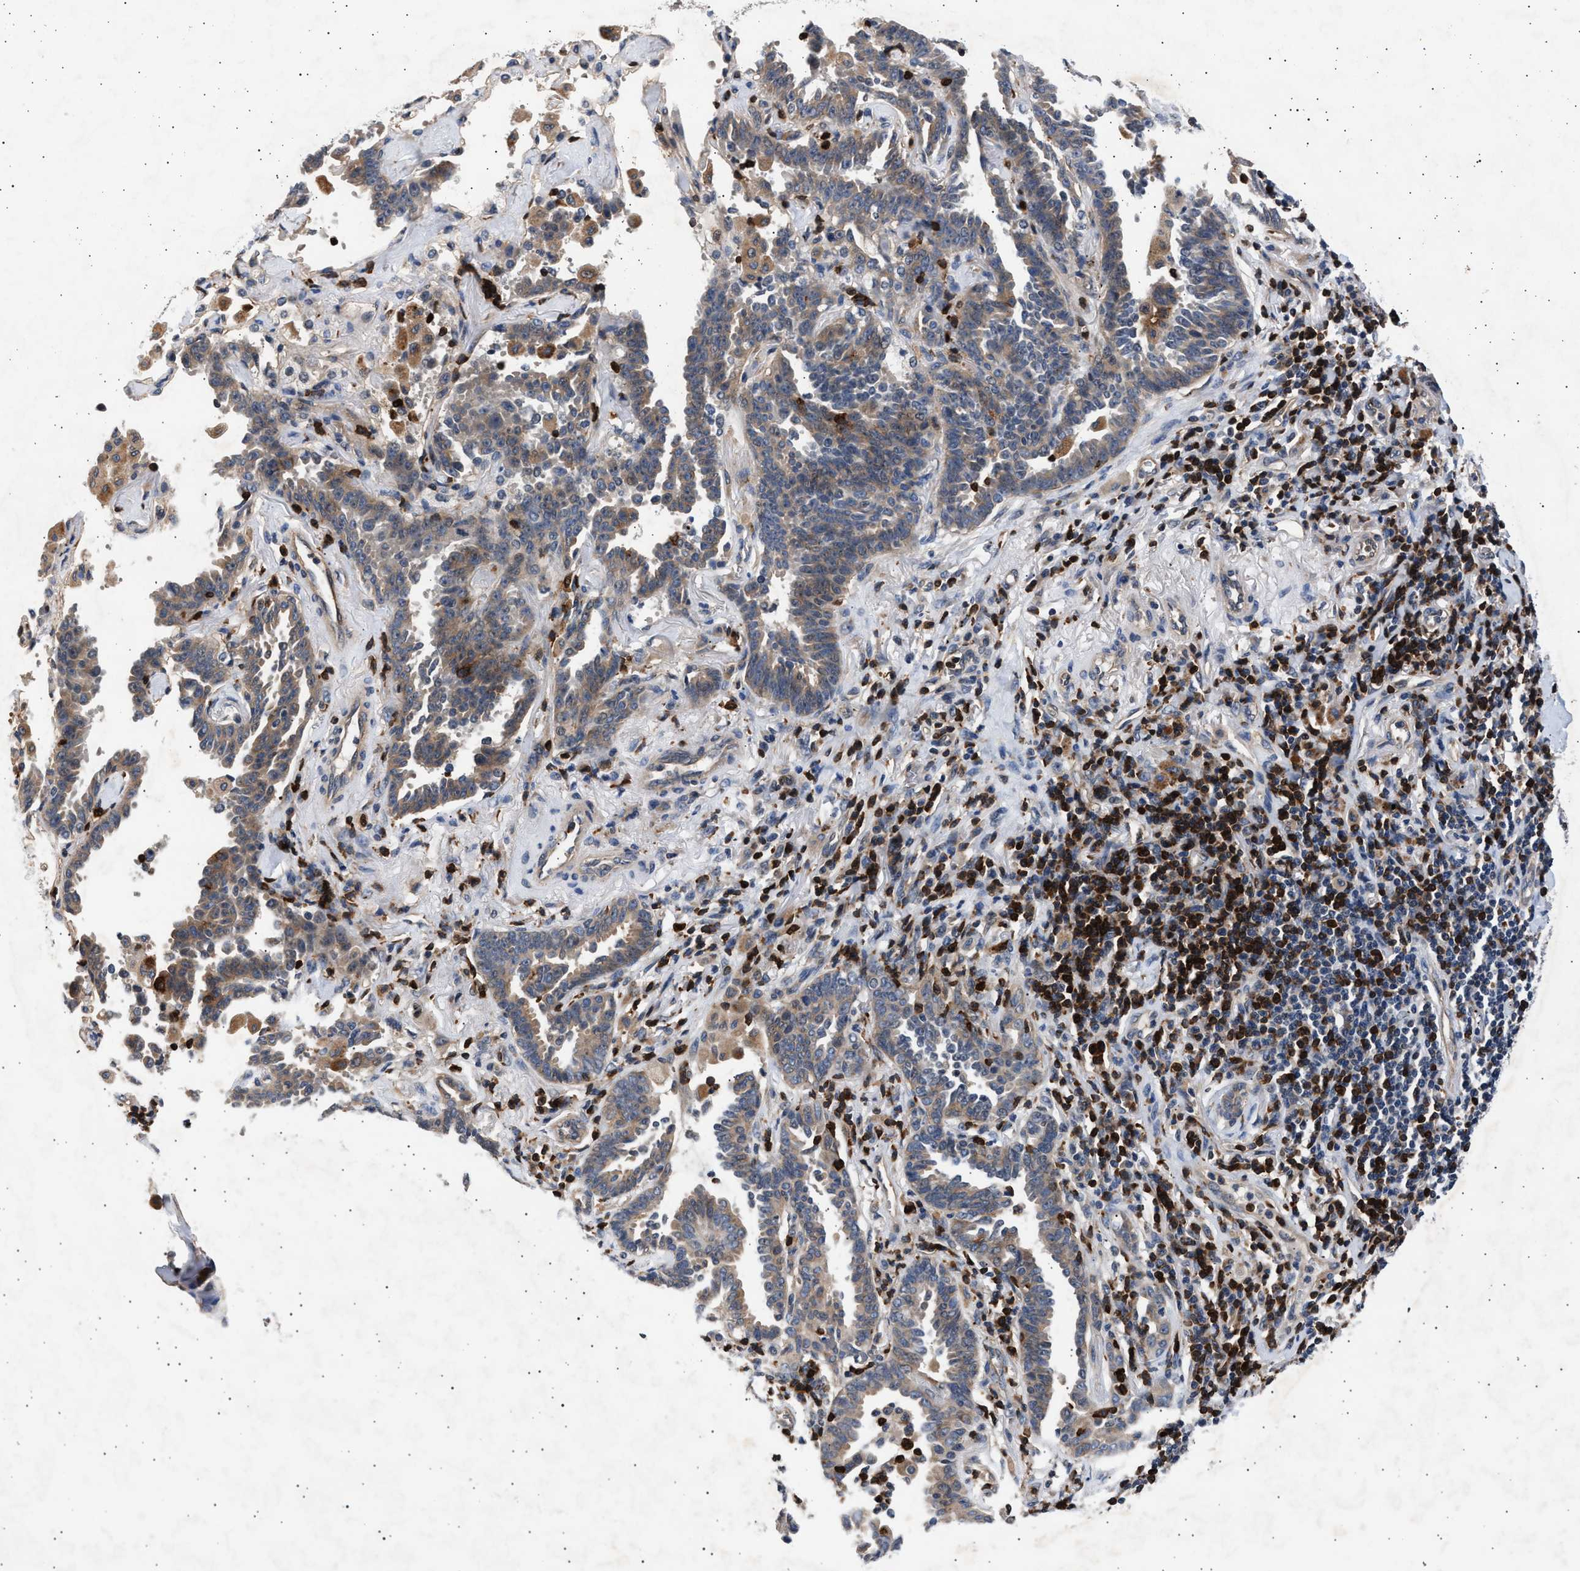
{"staining": {"intensity": "weak", "quantity": ">75%", "location": "cytoplasmic/membranous"}, "tissue": "lung cancer", "cell_type": "Tumor cells", "image_type": "cancer", "snomed": [{"axis": "morphology", "description": "Adenocarcinoma, NOS"}, {"axis": "topography", "description": "Lung"}], "caption": "Immunohistochemistry of human lung cancer shows low levels of weak cytoplasmic/membranous expression in about >75% of tumor cells. (Stains: DAB in brown, nuclei in blue, Microscopy: brightfield microscopy at high magnification).", "gene": "GRAP2", "patient": {"sex": "female", "age": 64}}